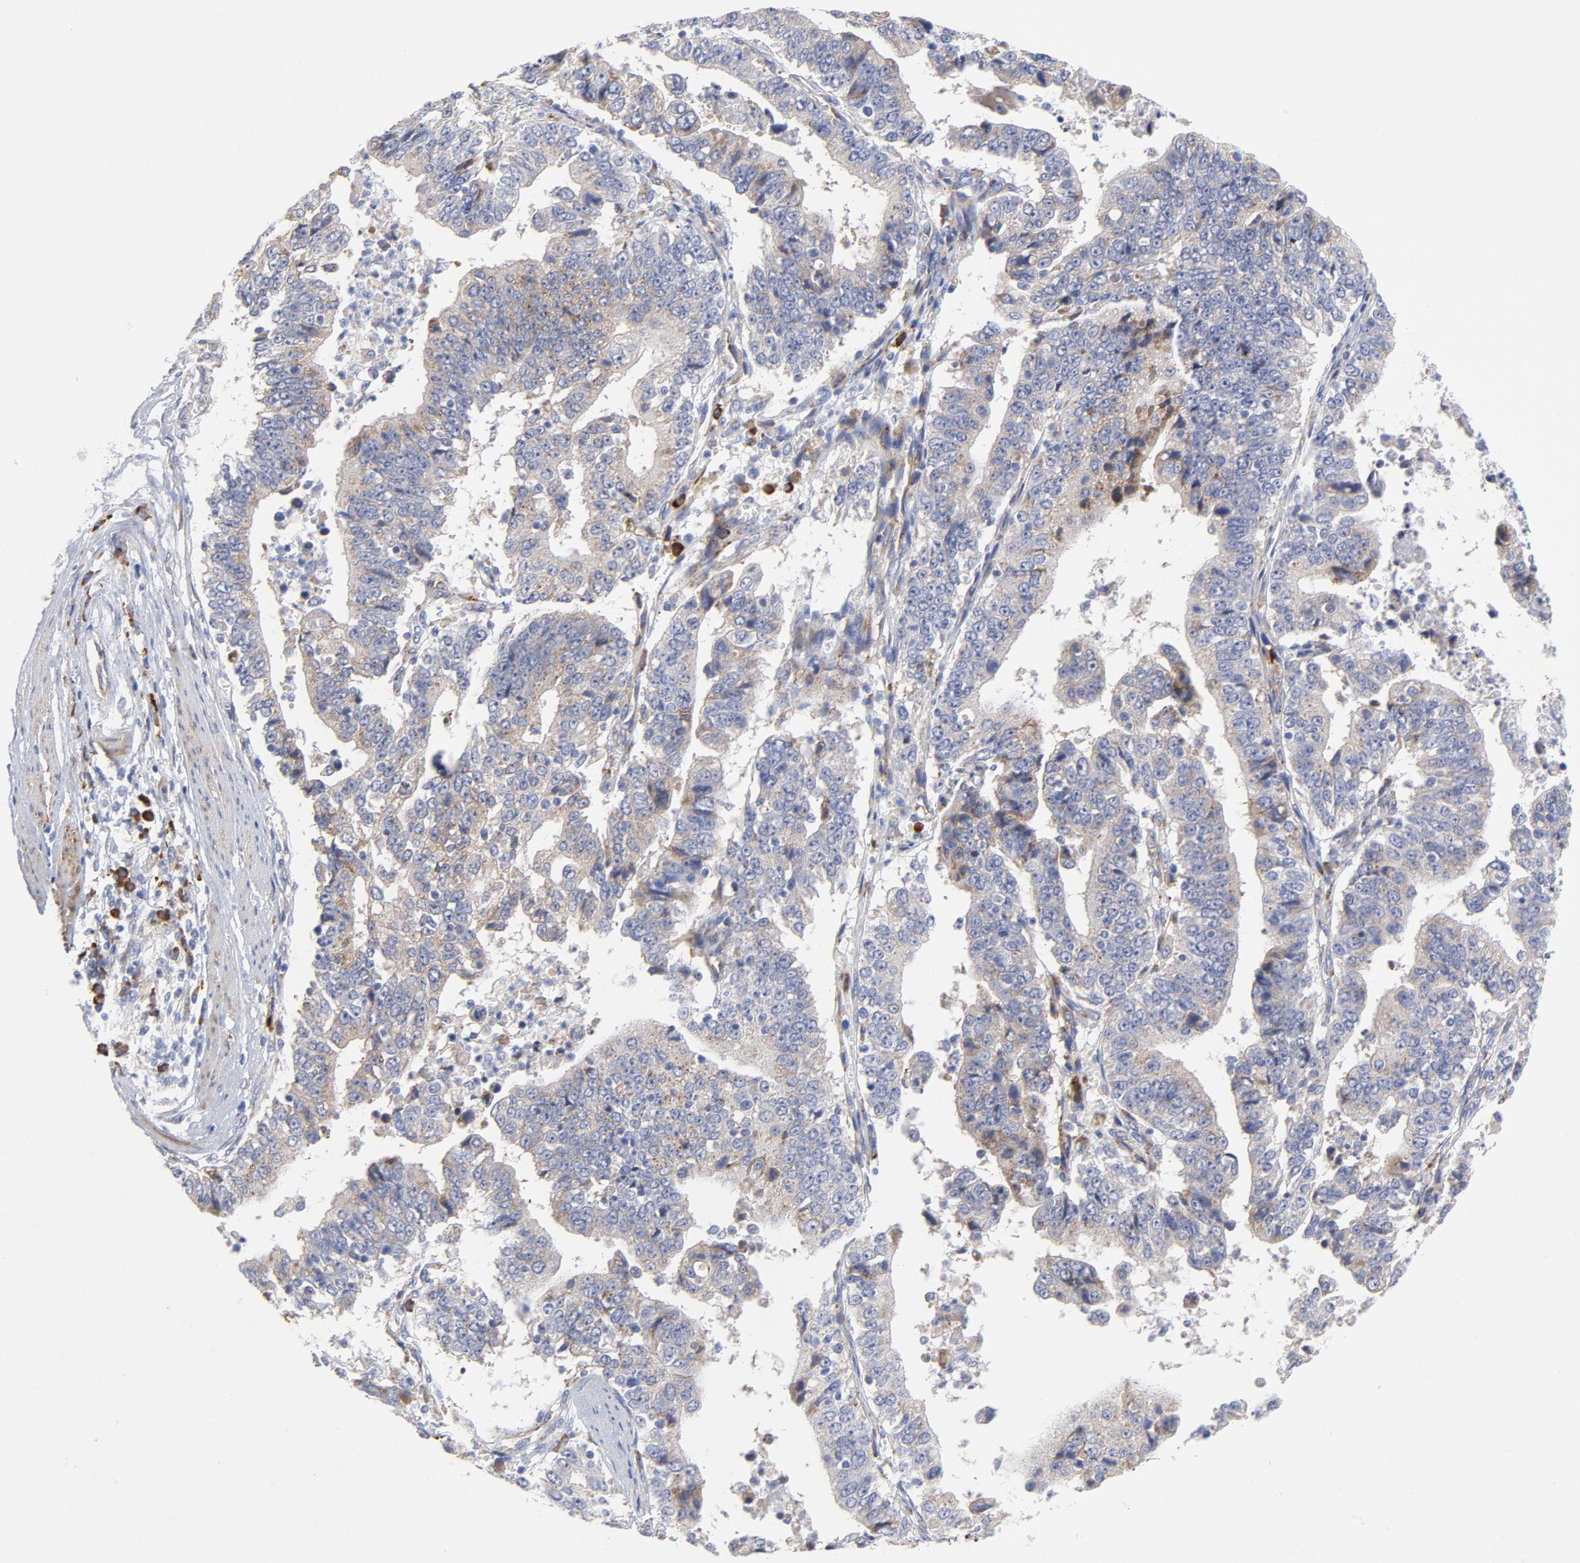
{"staining": {"intensity": "moderate", "quantity": "<25%", "location": "cytoplasmic/membranous"}, "tissue": "stomach cancer", "cell_type": "Tumor cells", "image_type": "cancer", "snomed": [{"axis": "morphology", "description": "Adenocarcinoma, NOS"}, {"axis": "topography", "description": "Stomach, upper"}], "caption": "Stomach cancer (adenocarcinoma) was stained to show a protein in brown. There is low levels of moderate cytoplasmic/membranous positivity in about <25% of tumor cells.", "gene": "RAPGEF3", "patient": {"sex": "female", "age": 50}}